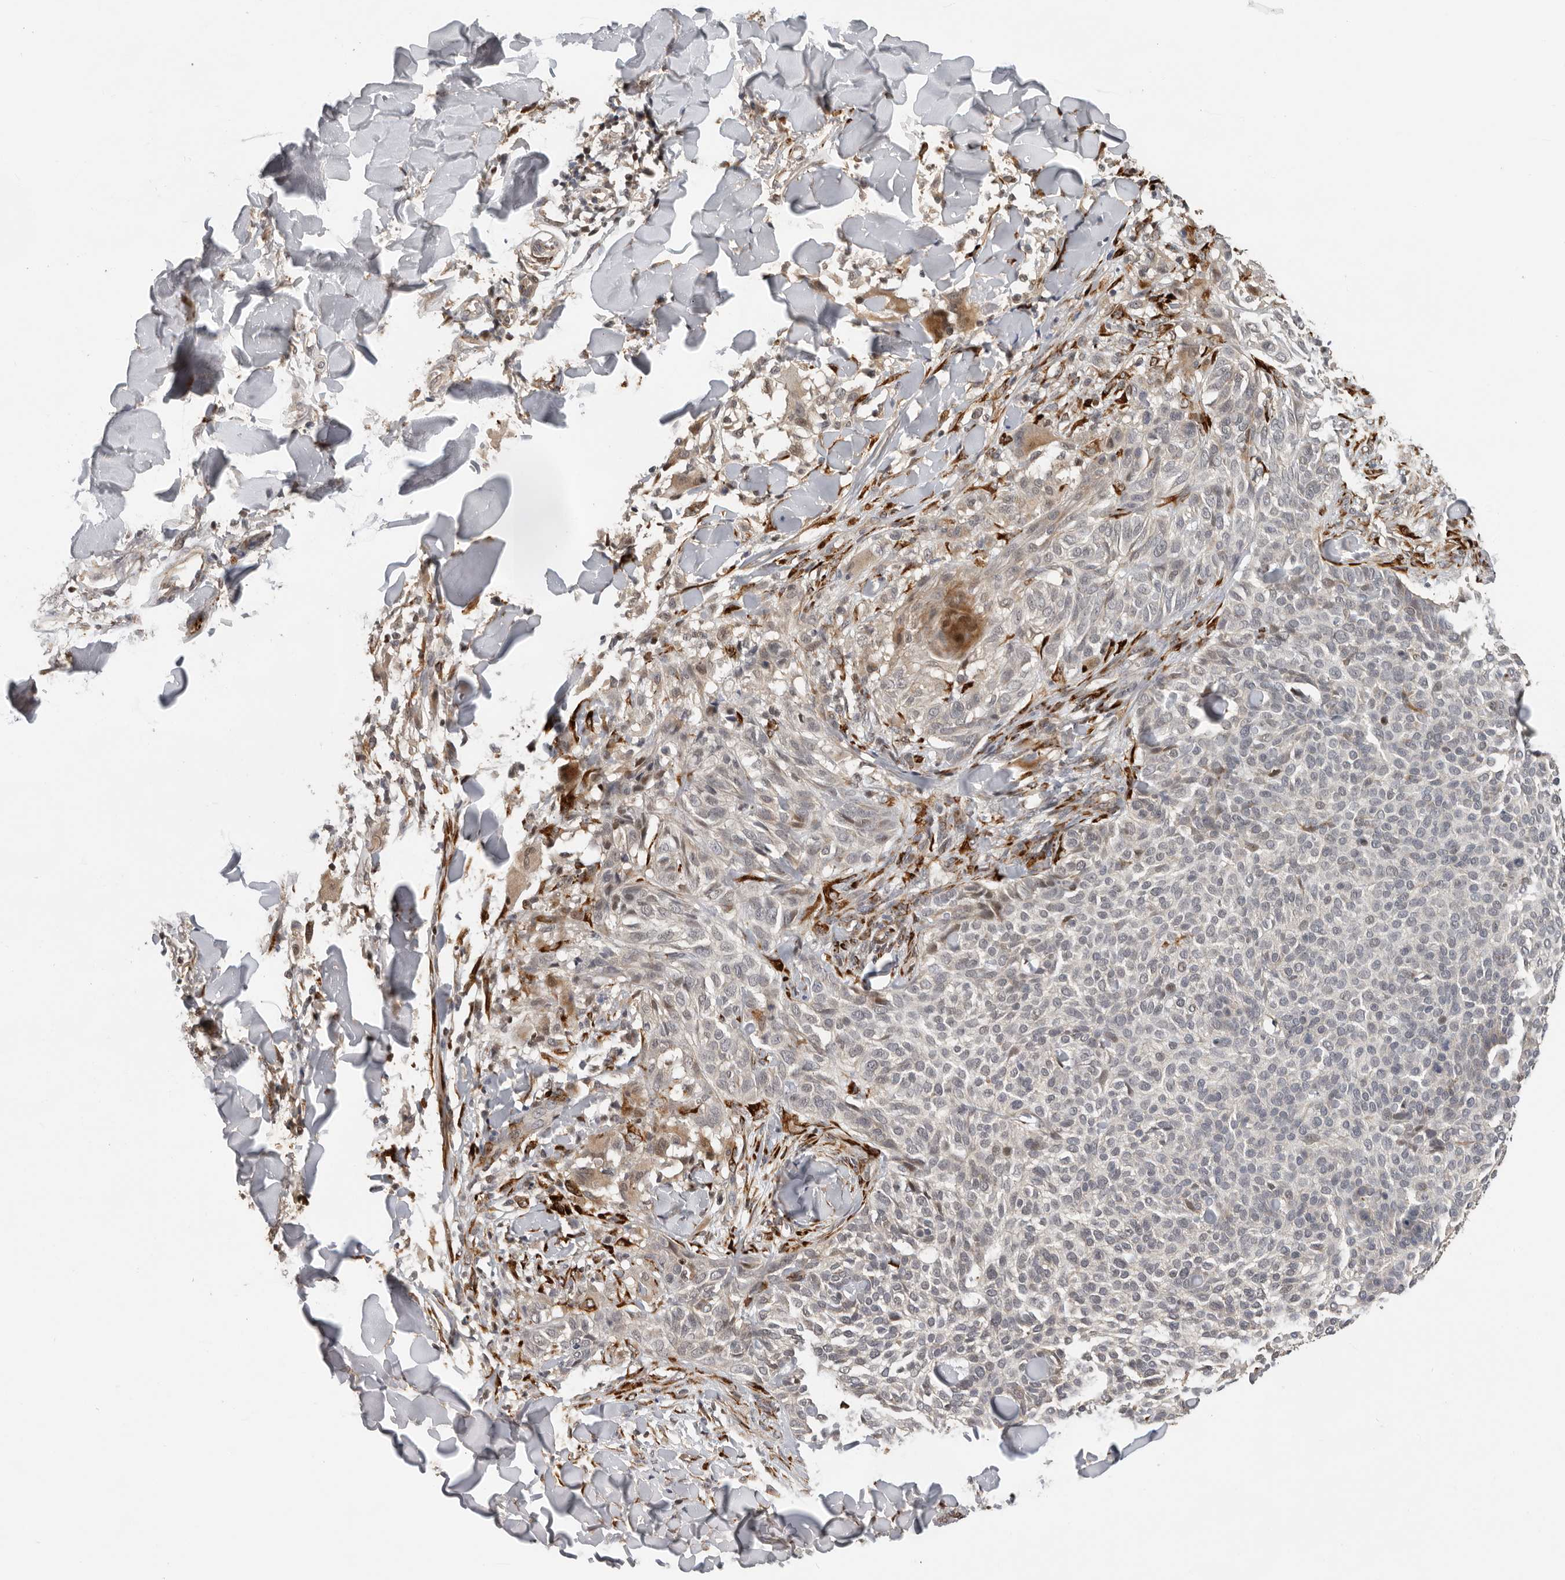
{"staining": {"intensity": "weak", "quantity": "25%-75%", "location": "nuclear"}, "tissue": "skin cancer", "cell_type": "Tumor cells", "image_type": "cancer", "snomed": [{"axis": "morphology", "description": "Normal tissue, NOS"}, {"axis": "morphology", "description": "Basal cell carcinoma"}, {"axis": "topography", "description": "Skin"}], "caption": "Immunohistochemical staining of basal cell carcinoma (skin) shows low levels of weak nuclear protein positivity in about 25%-75% of tumor cells.", "gene": "HENMT1", "patient": {"sex": "male", "age": 67}}